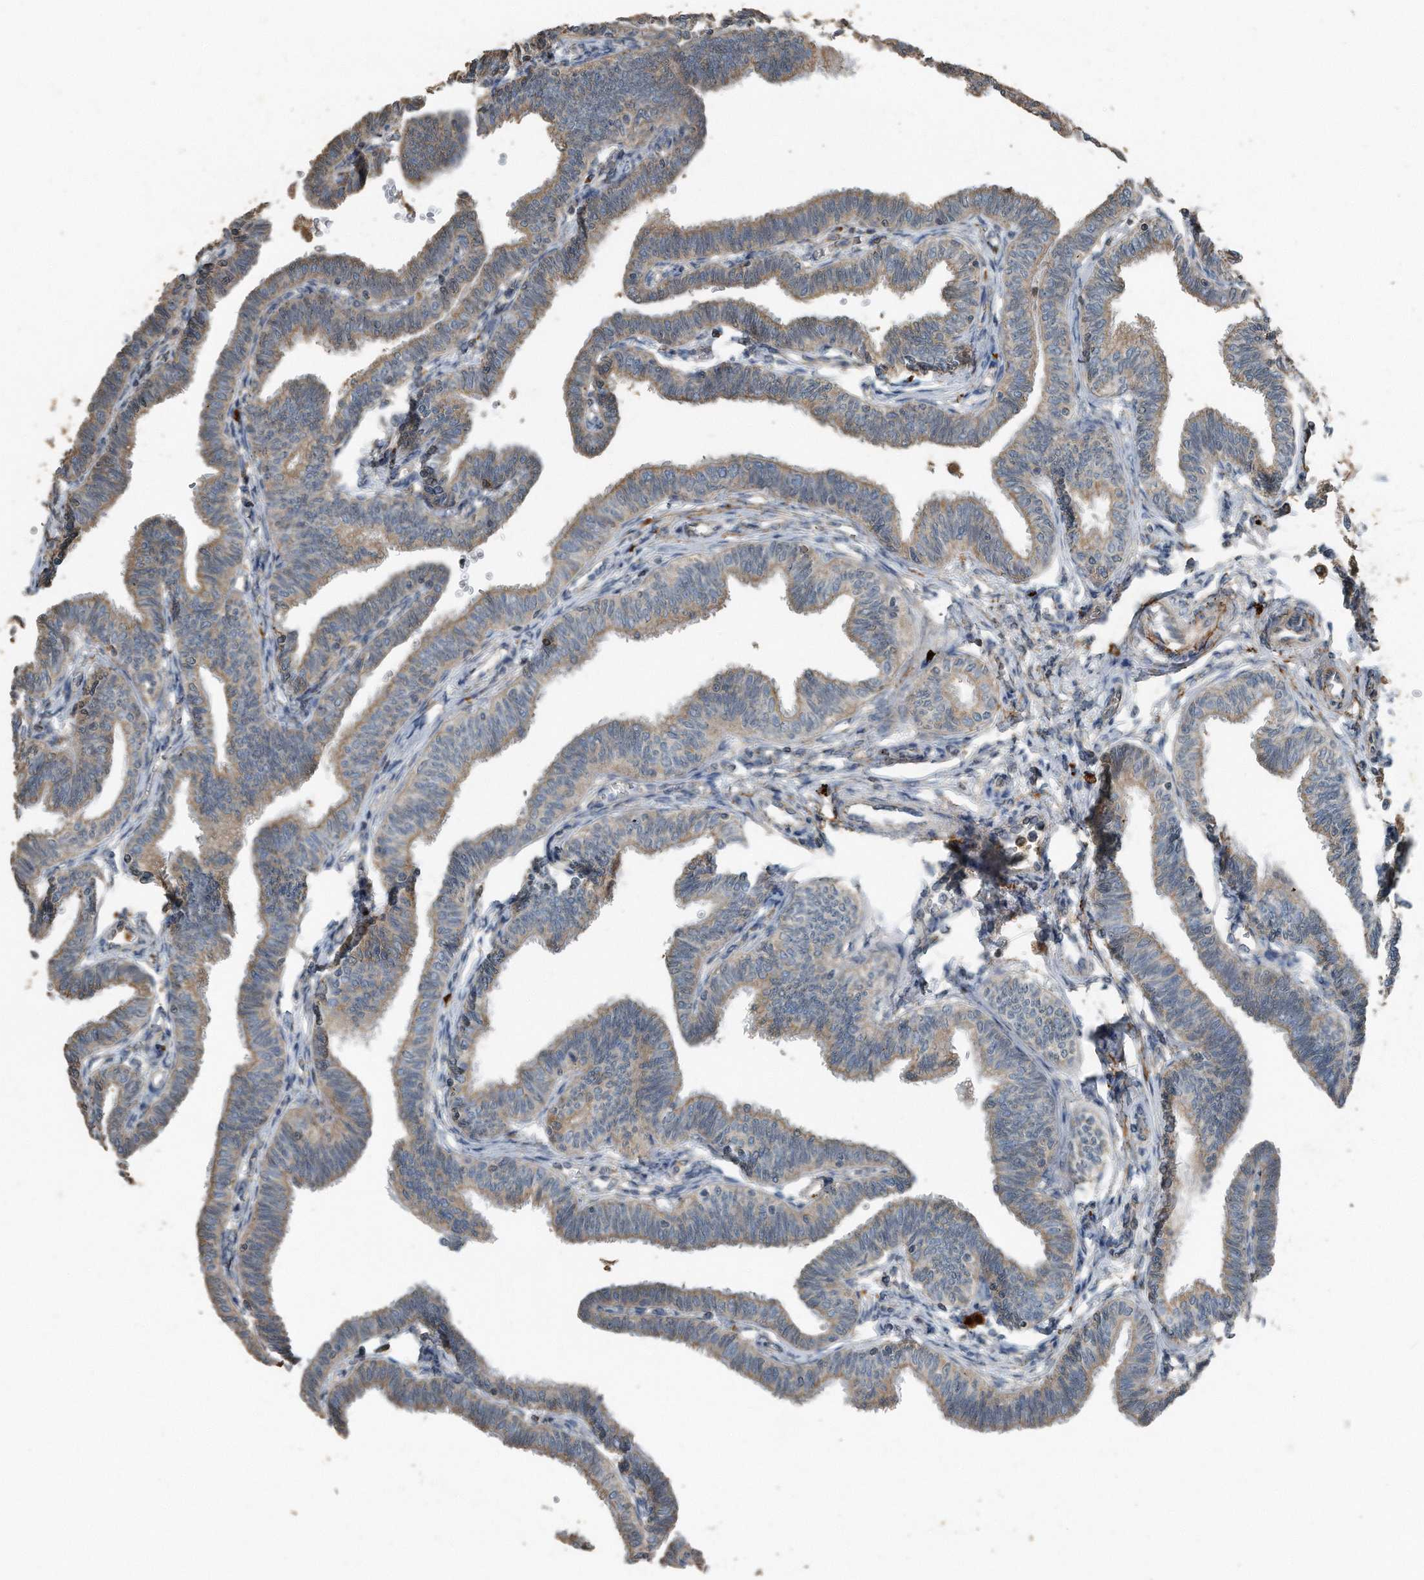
{"staining": {"intensity": "moderate", "quantity": "25%-75%", "location": "cytoplasmic/membranous"}, "tissue": "fallopian tube", "cell_type": "Glandular cells", "image_type": "normal", "snomed": [{"axis": "morphology", "description": "Normal tissue, NOS"}, {"axis": "topography", "description": "Fallopian tube"}, {"axis": "topography", "description": "Ovary"}], "caption": "Moderate cytoplasmic/membranous protein expression is appreciated in approximately 25%-75% of glandular cells in fallopian tube.", "gene": "C9", "patient": {"sex": "female", "age": 23}}